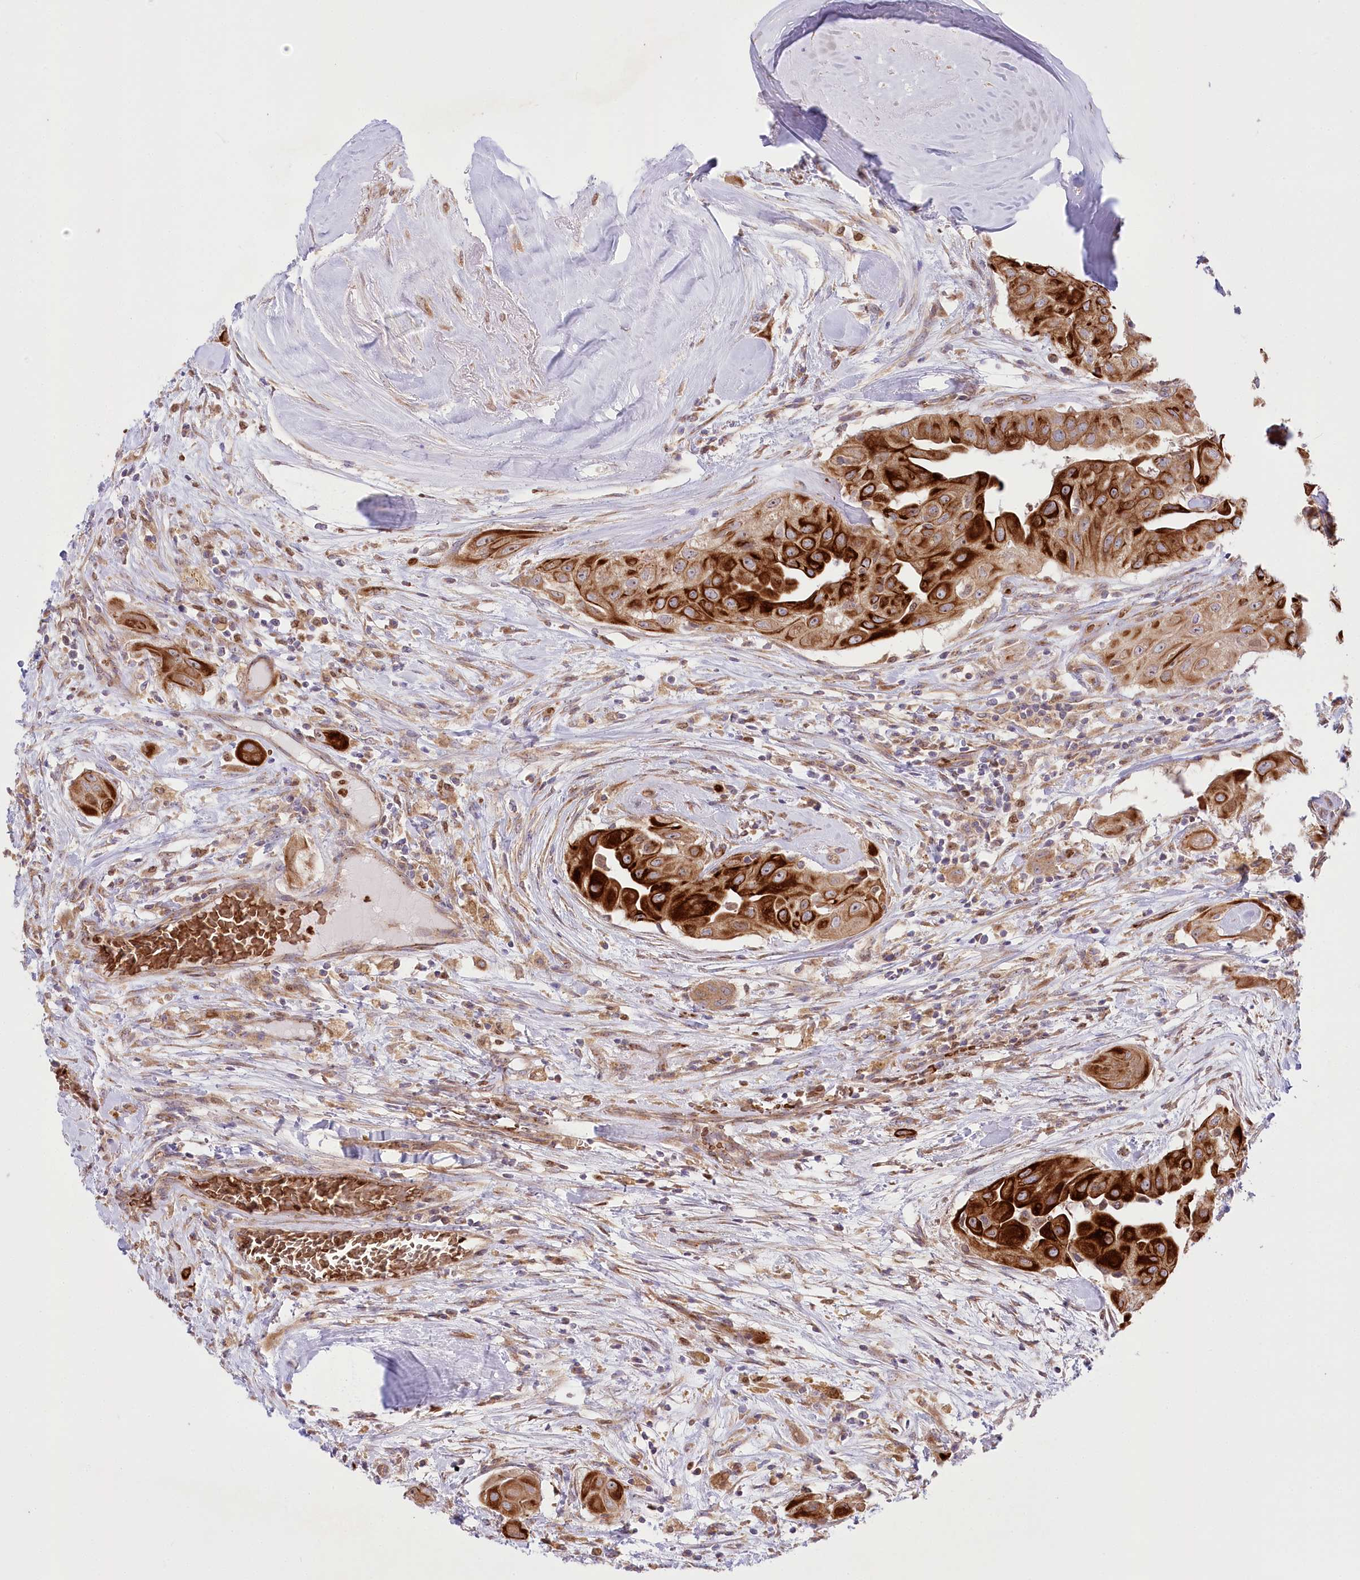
{"staining": {"intensity": "strong", "quantity": ">75%", "location": "cytoplasmic/membranous,nuclear"}, "tissue": "thyroid cancer", "cell_type": "Tumor cells", "image_type": "cancer", "snomed": [{"axis": "morphology", "description": "Papillary adenocarcinoma, NOS"}, {"axis": "topography", "description": "Thyroid gland"}], "caption": "About >75% of tumor cells in thyroid papillary adenocarcinoma demonstrate strong cytoplasmic/membranous and nuclear protein staining as visualized by brown immunohistochemical staining.", "gene": "COMMD3", "patient": {"sex": "female", "age": 59}}